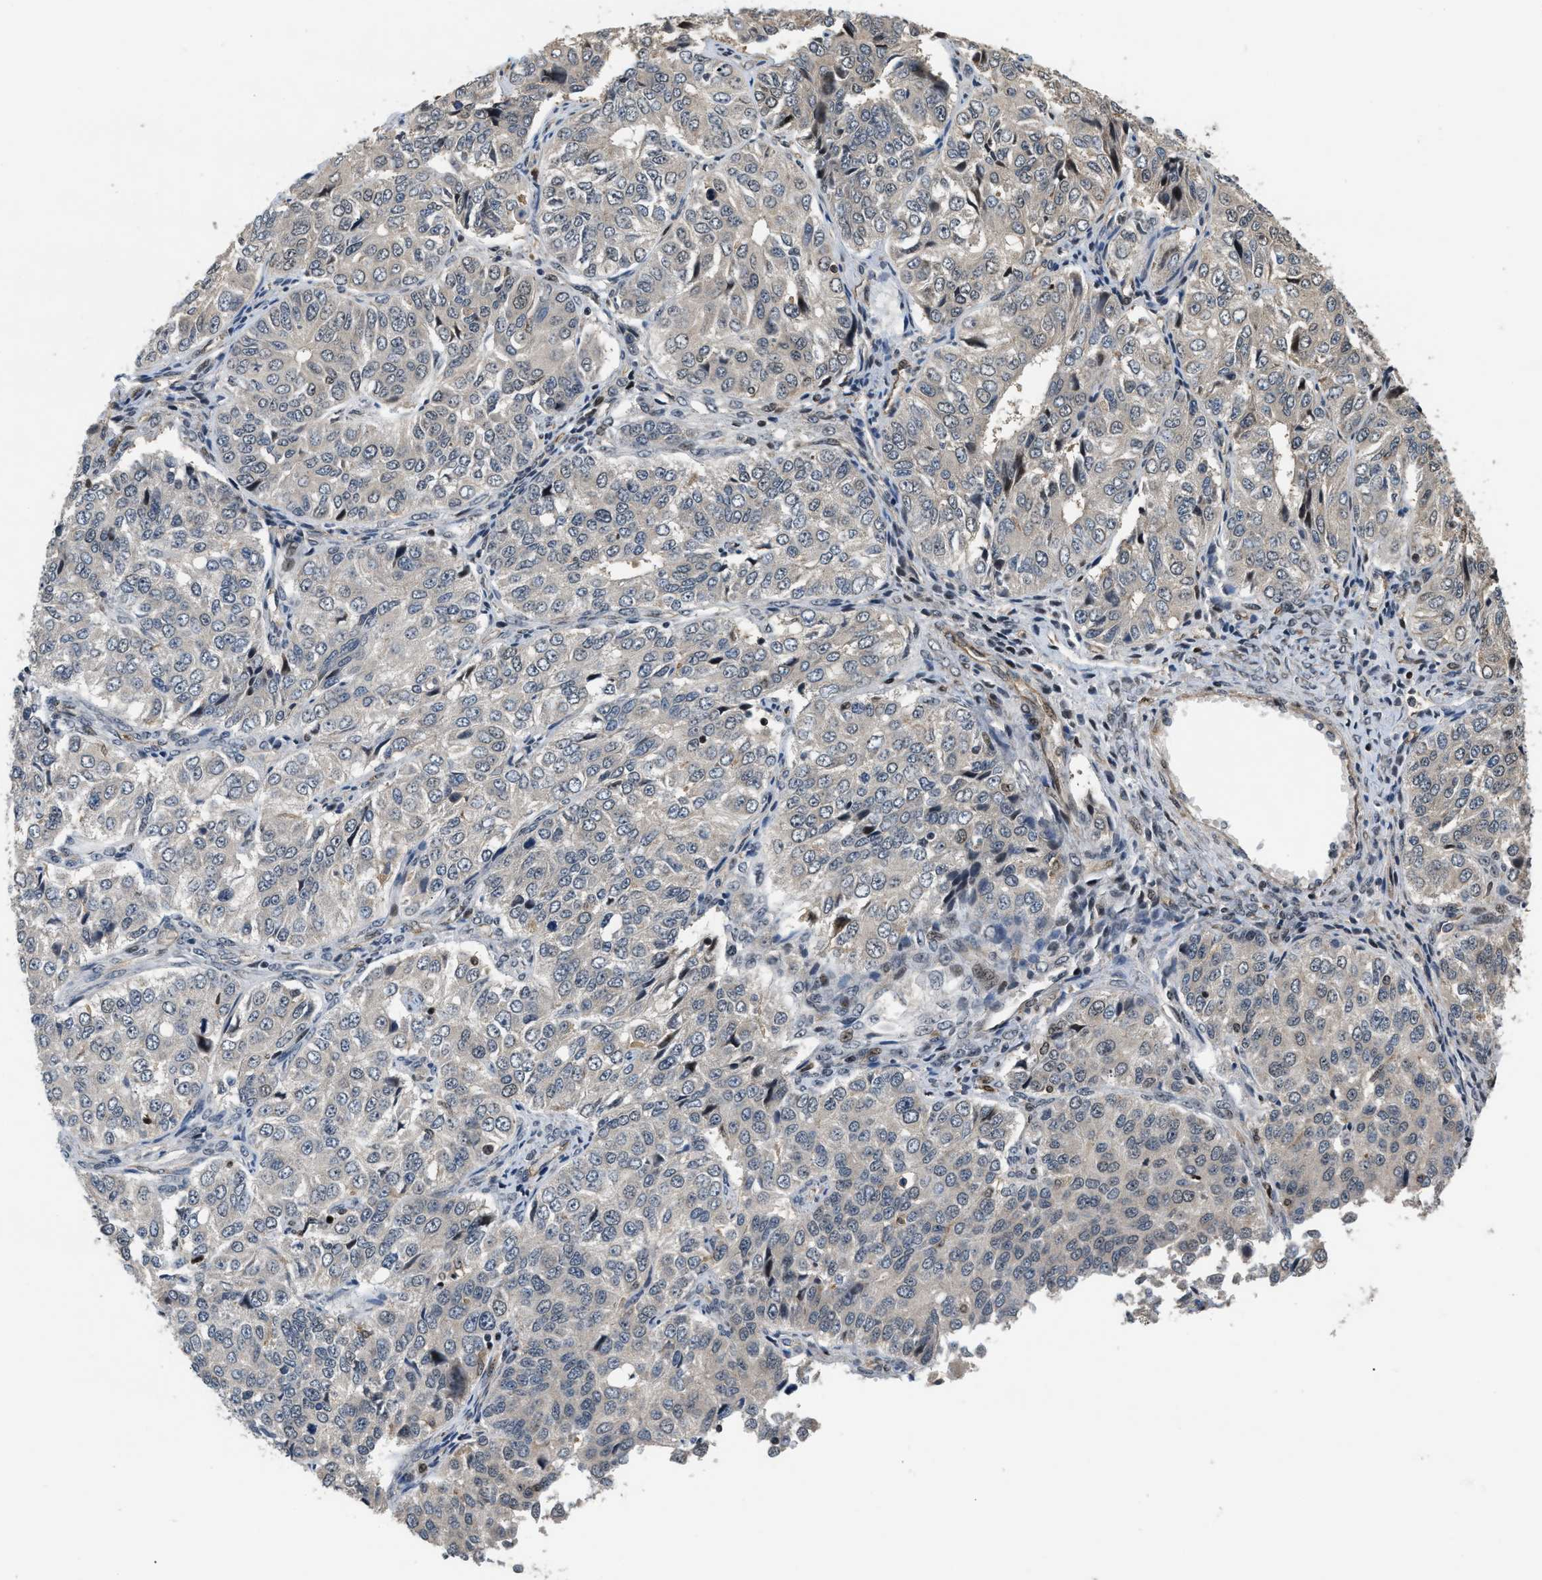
{"staining": {"intensity": "negative", "quantity": "none", "location": "none"}, "tissue": "ovarian cancer", "cell_type": "Tumor cells", "image_type": "cancer", "snomed": [{"axis": "morphology", "description": "Carcinoma, endometroid"}, {"axis": "topography", "description": "Ovary"}], "caption": "Immunohistochemistry (IHC) image of endometroid carcinoma (ovarian) stained for a protein (brown), which exhibits no expression in tumor cells. (DAB immunohistochemistry (IHC), high magnification).", "gene": "LTA4H", "patient": {"sex": "female", "age": 51}}